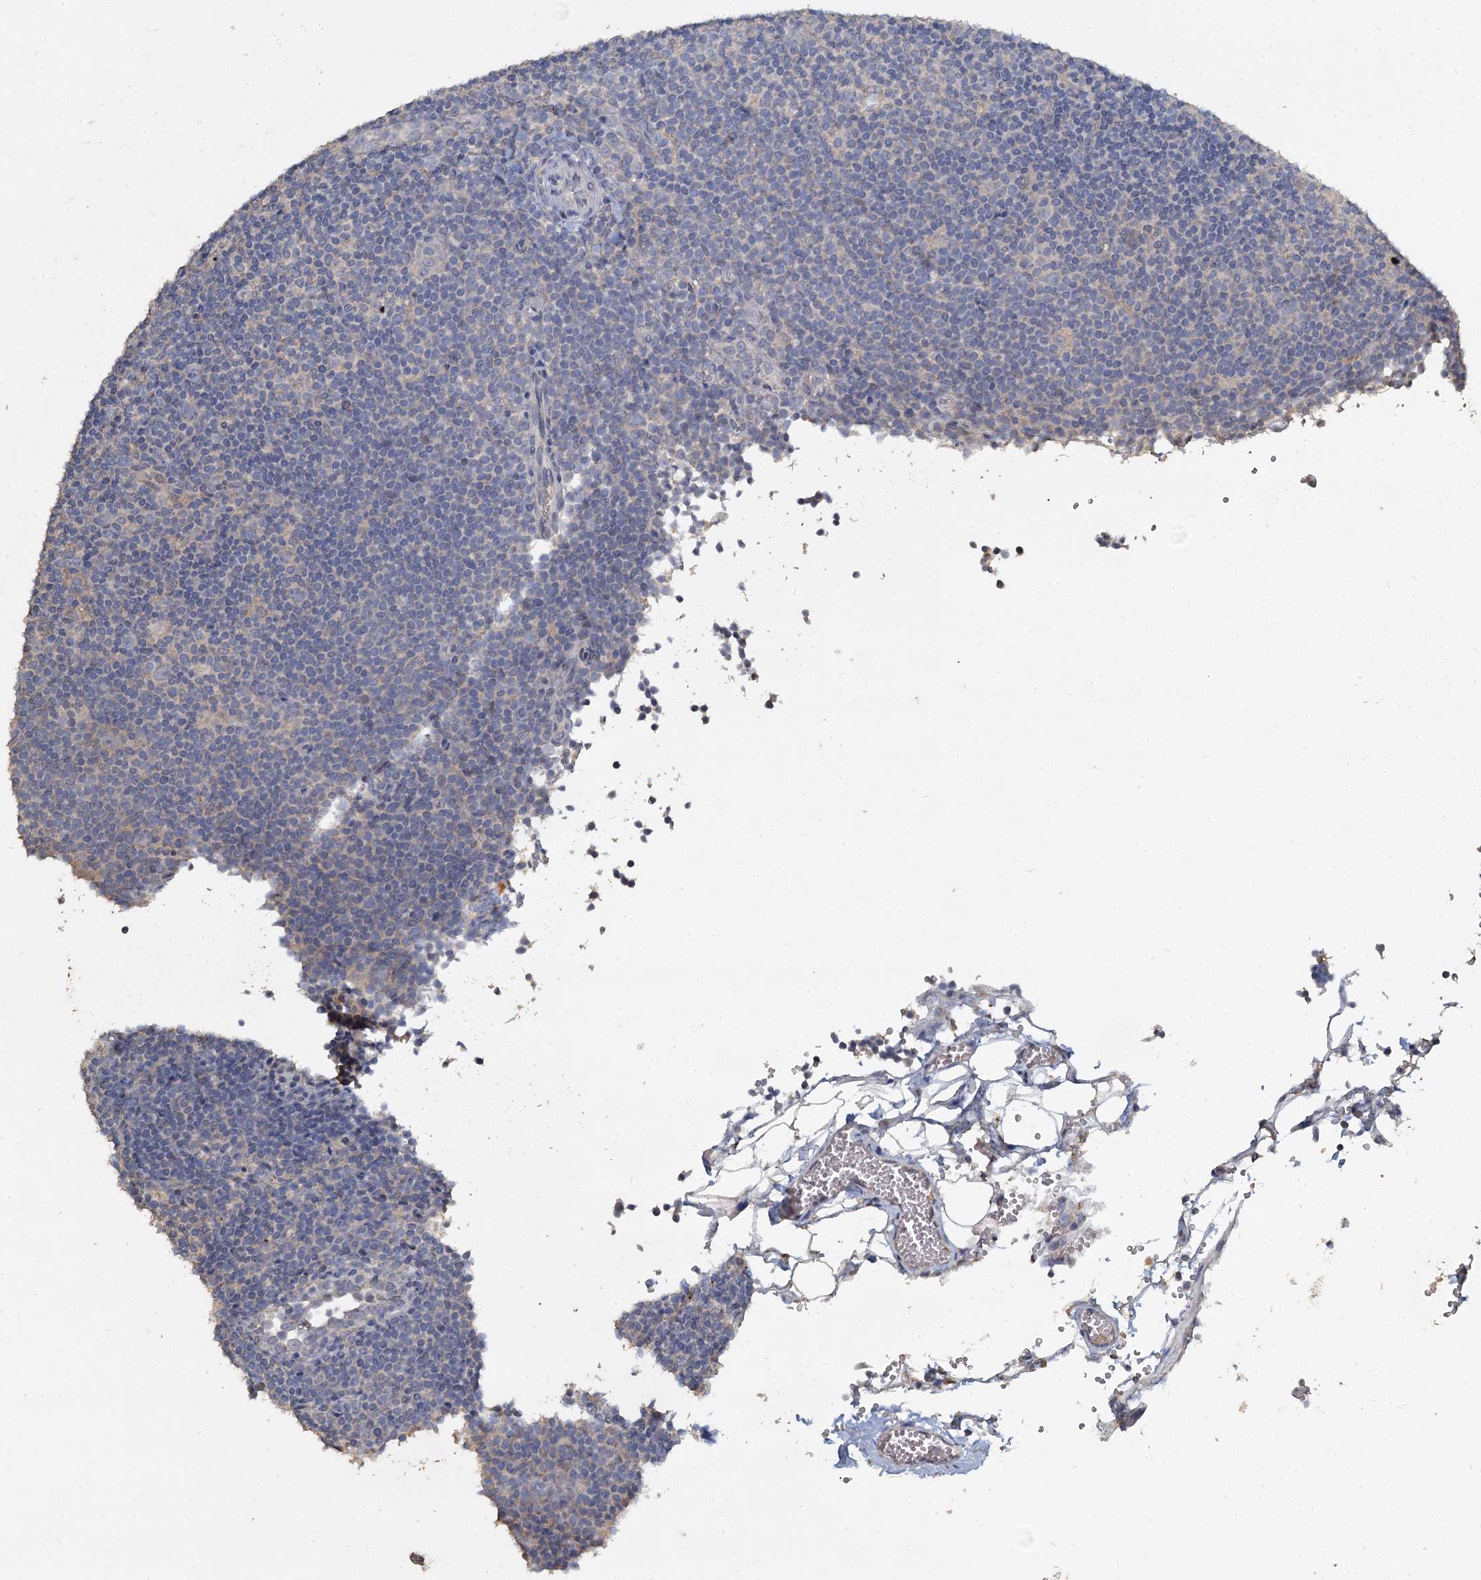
{"staining": {"intensity": "negative", "quantity": "none", "location": "none"}, "tissue": "lymphoma", "cell_type": "Tumor cells", "image_type": "cancer", "snomed": [{"axis": "morphology", "description": "Hodgkin's disease, NOS"}, {"axis": "topography", "description": "Lymph node"}], "caption": "This is an IHC image of lymphoma. There is no positivity in tumor cells.", "gene": "CCDC61", "patient": {"sex": "female", "age": 57}}